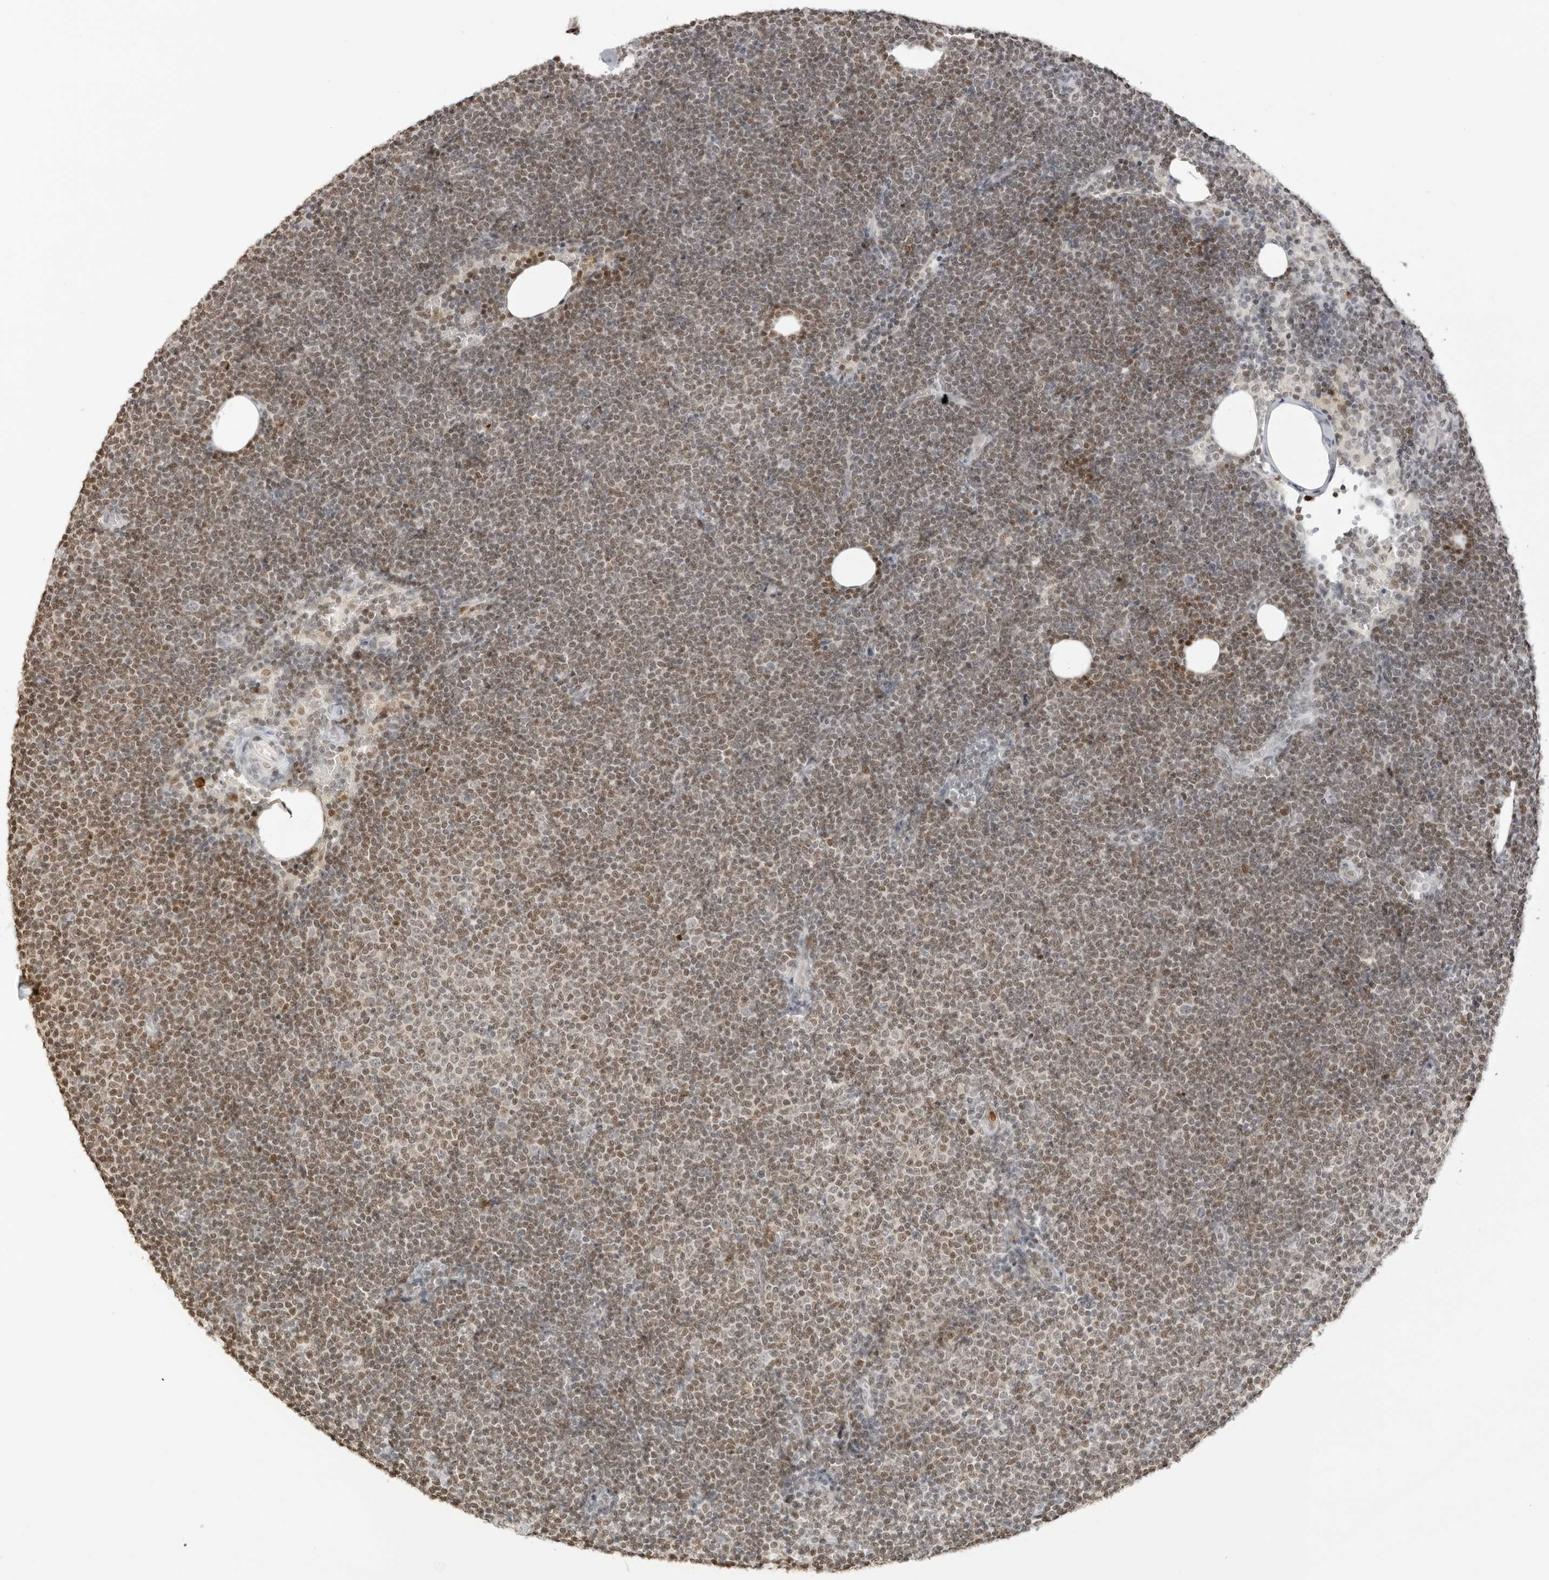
{"staining": {"intensity": "moderate", "quantity": ">75%", "location": "nuclear"}, "tissue": "lymphoma", "cell_type": "Tumor cells", "image_type": "cancer", "snomed": [{"axis": "morphology", "description": "Malignant lymphoma, non-Hodgkin's type, Low grade"}, {"axis": "topography", "description": "Lymph node"}], "caption": "This is a photomicrograph of IHC staining of lymphoma, which shows moderate staining in the nuclear of tumor cells.", "gene": "RNF146", "patient": {"sex": "female", "age": 53}}